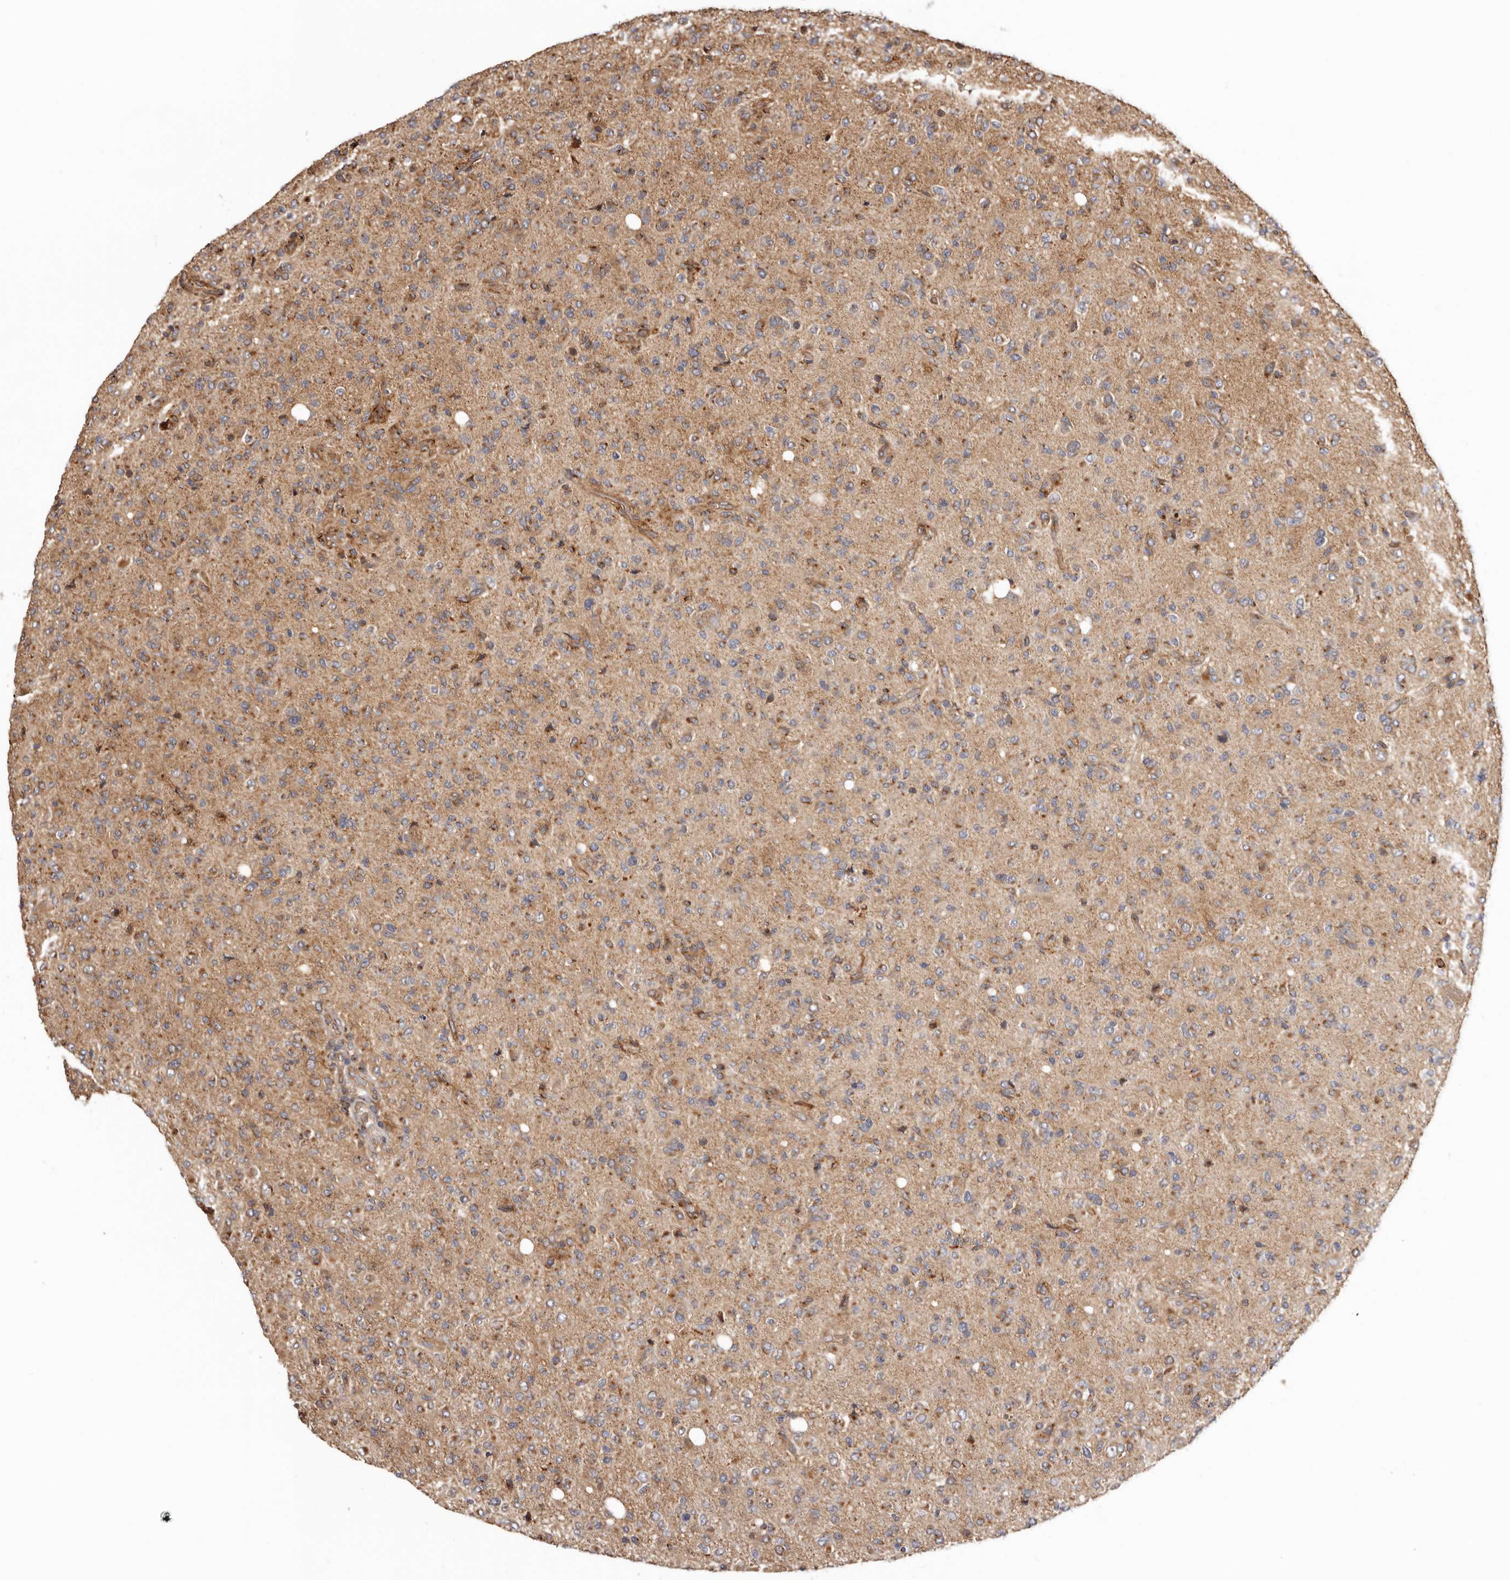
{"staining": {"intensity": "moderate", "quantity": "25%-75%", "location": "cytoplasmic/membranous"}, "tissue": "glioma", "cell_type": "Tumor cells", "image_type": "cancer", "snomed": [{"axis": "morphology", "description": "Glioma, malignant, High grade"}, {"axis": "topography", "description": "Brain"}], "caption": "Malignant high-grade glioma was stained to show a protein in brown. There is medium levels of moderate cytoplasmic/membranous positivity in about 25%-75% of tumor cells.", "gene": "GPR27", "patient": {"sex": "female", "age": 57}}